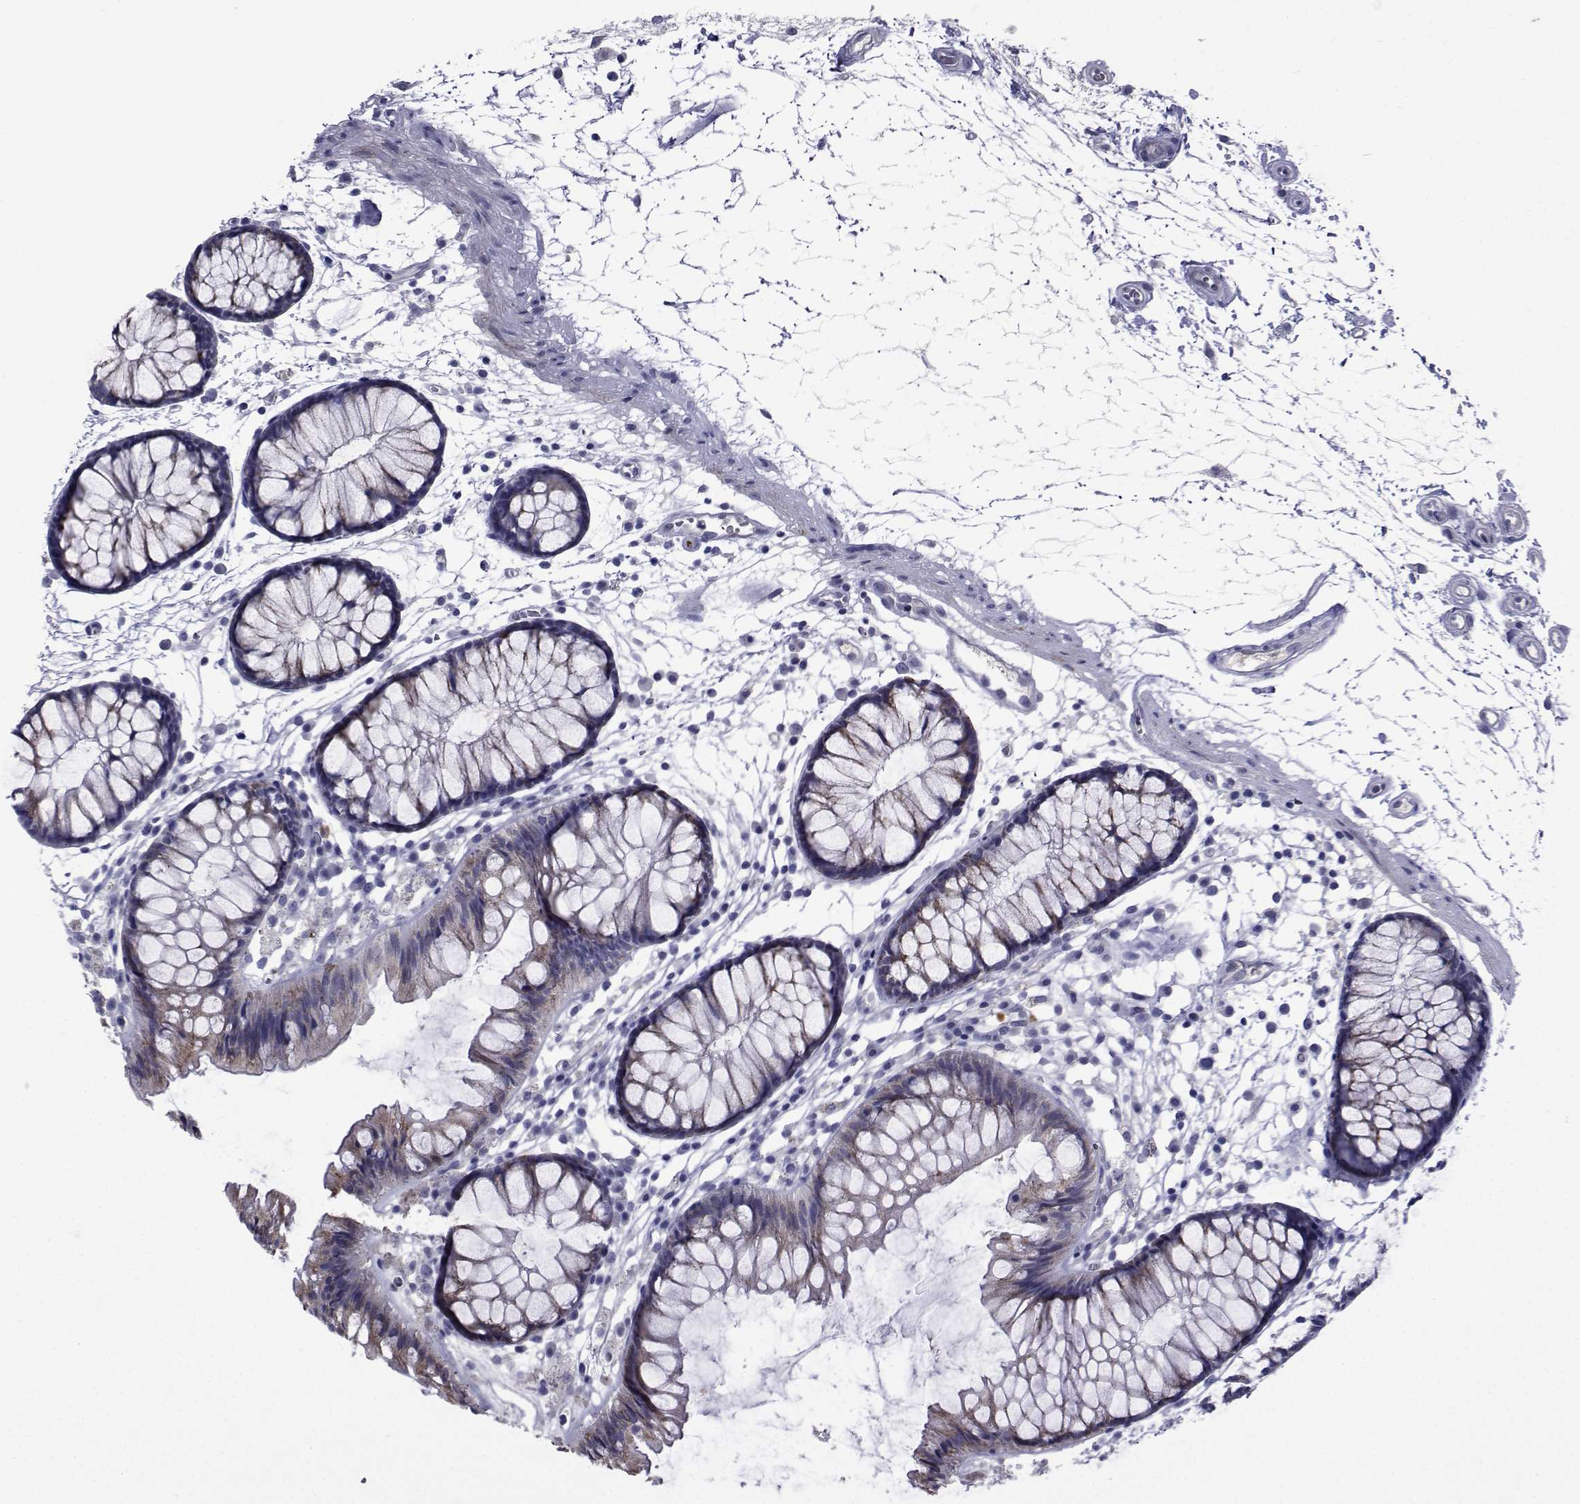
{"staining": {"intensity": "negative", "quantity": "none", "location": "none"}, "tissue": "colon", "cell_type": "Endothelial cells", "image_type": "normal", "snomed": [{"axis": "morphology", "description": "Normal tissue, NOS"}, {"axis": "morphology", "description": "Adenocarcinoma, NOS"}, {"axis": "topography", "description": "Colon"}], "caption": "Endothelial cells show no significant protein positivity in benign colon.", "gene": "SEMA5B", "patient": {"sex": "male", "age": 65}}